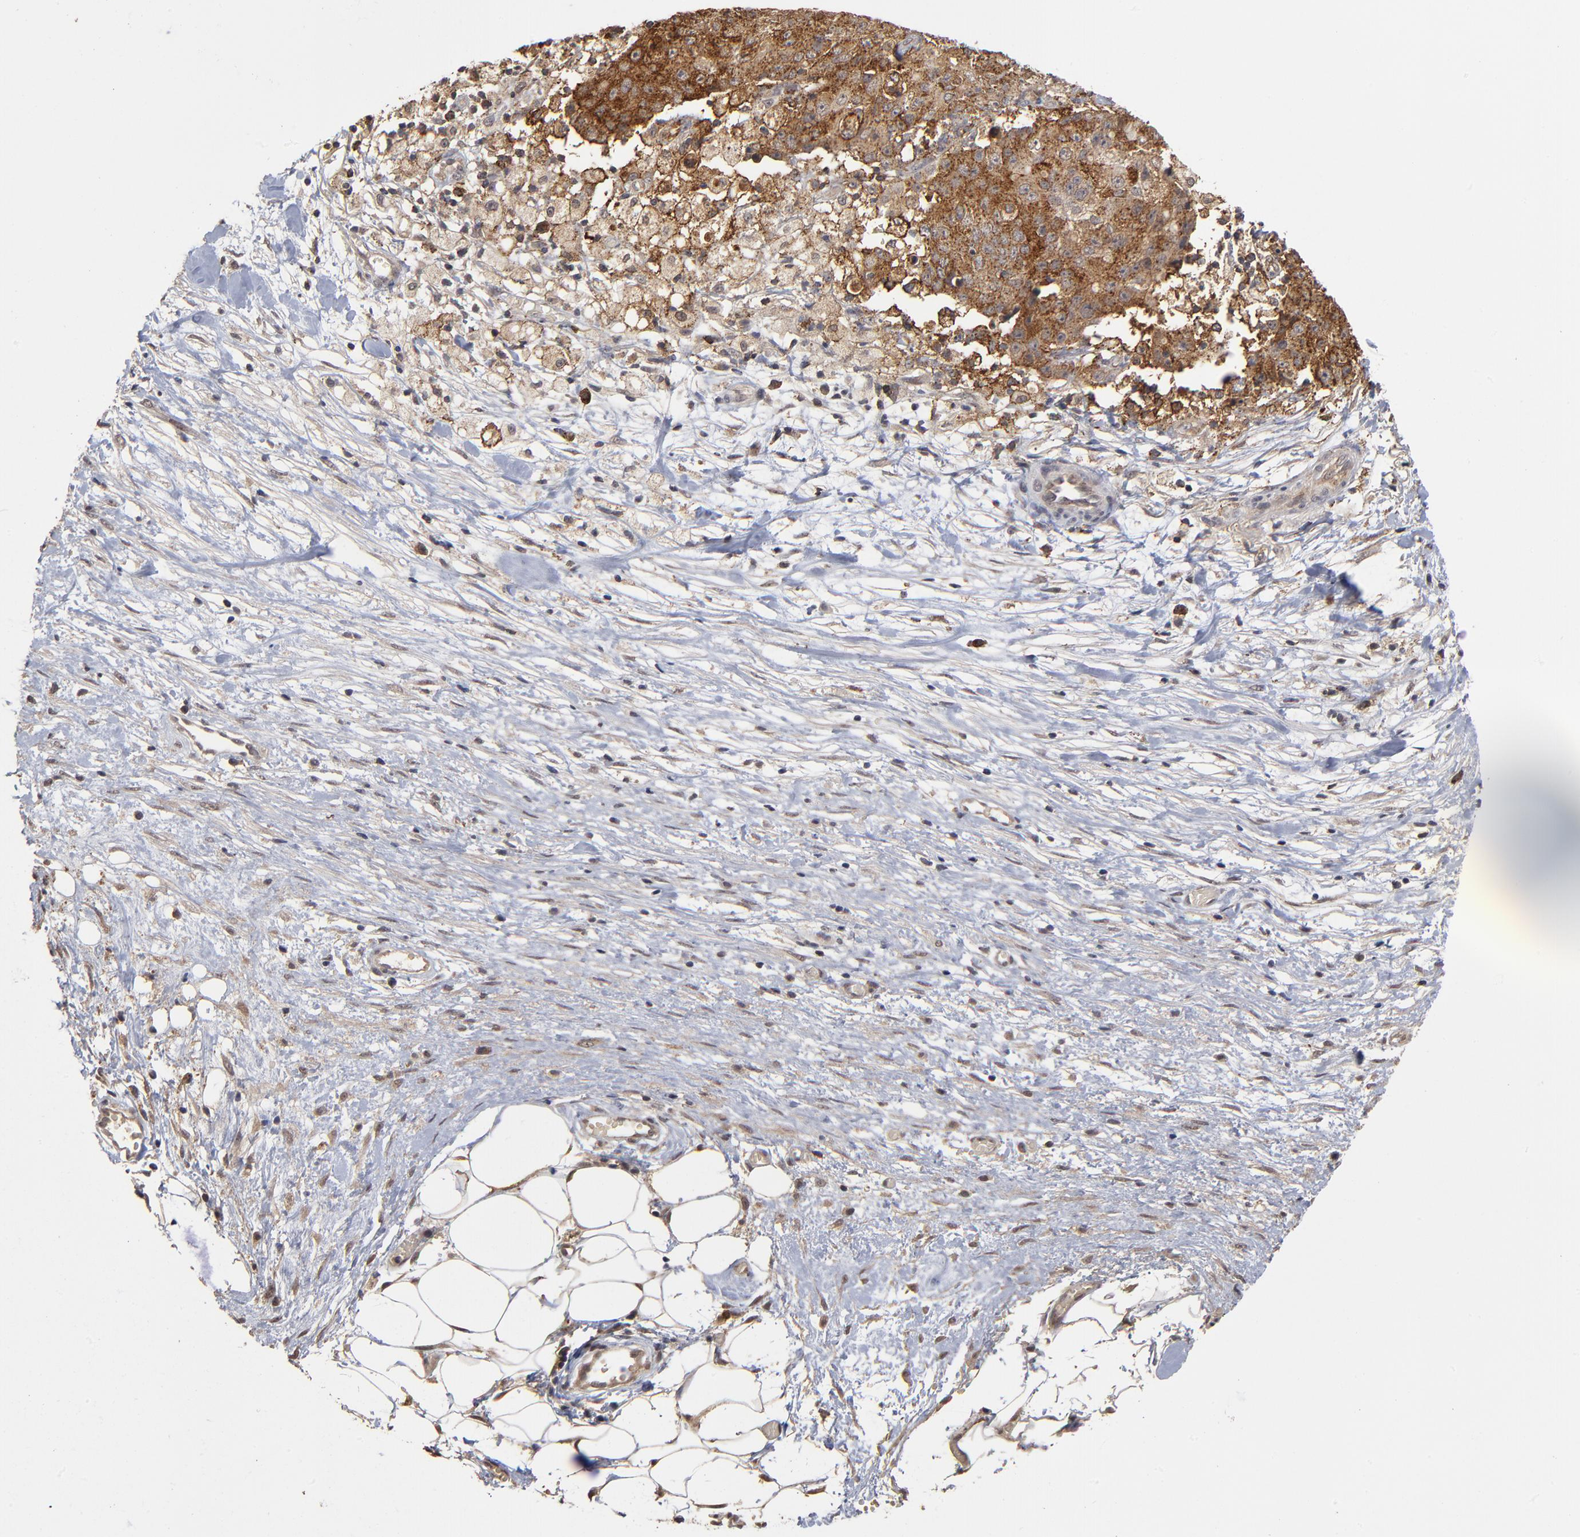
{"staining": {"intensity": "strong", "quantity": ">75%", "location": "cytoplasmic/membranous"}, "tissue": "ovarian cancer", "cell_type": "Tumor cells", "image_type": "cancer", "snomed": [{"axis": "morphology", "description": "Carcinoma, endometroid"}, {"axis": "topography", "description": "Ovary"}], "caption": "Ovarian cancer (endometroid carcinoma) stained for a protein reveals strong cytoplasmic/membranous positivity in tumor cells.", "gene": "ASB8", "patient": {"sex": "female", "age": 42}}